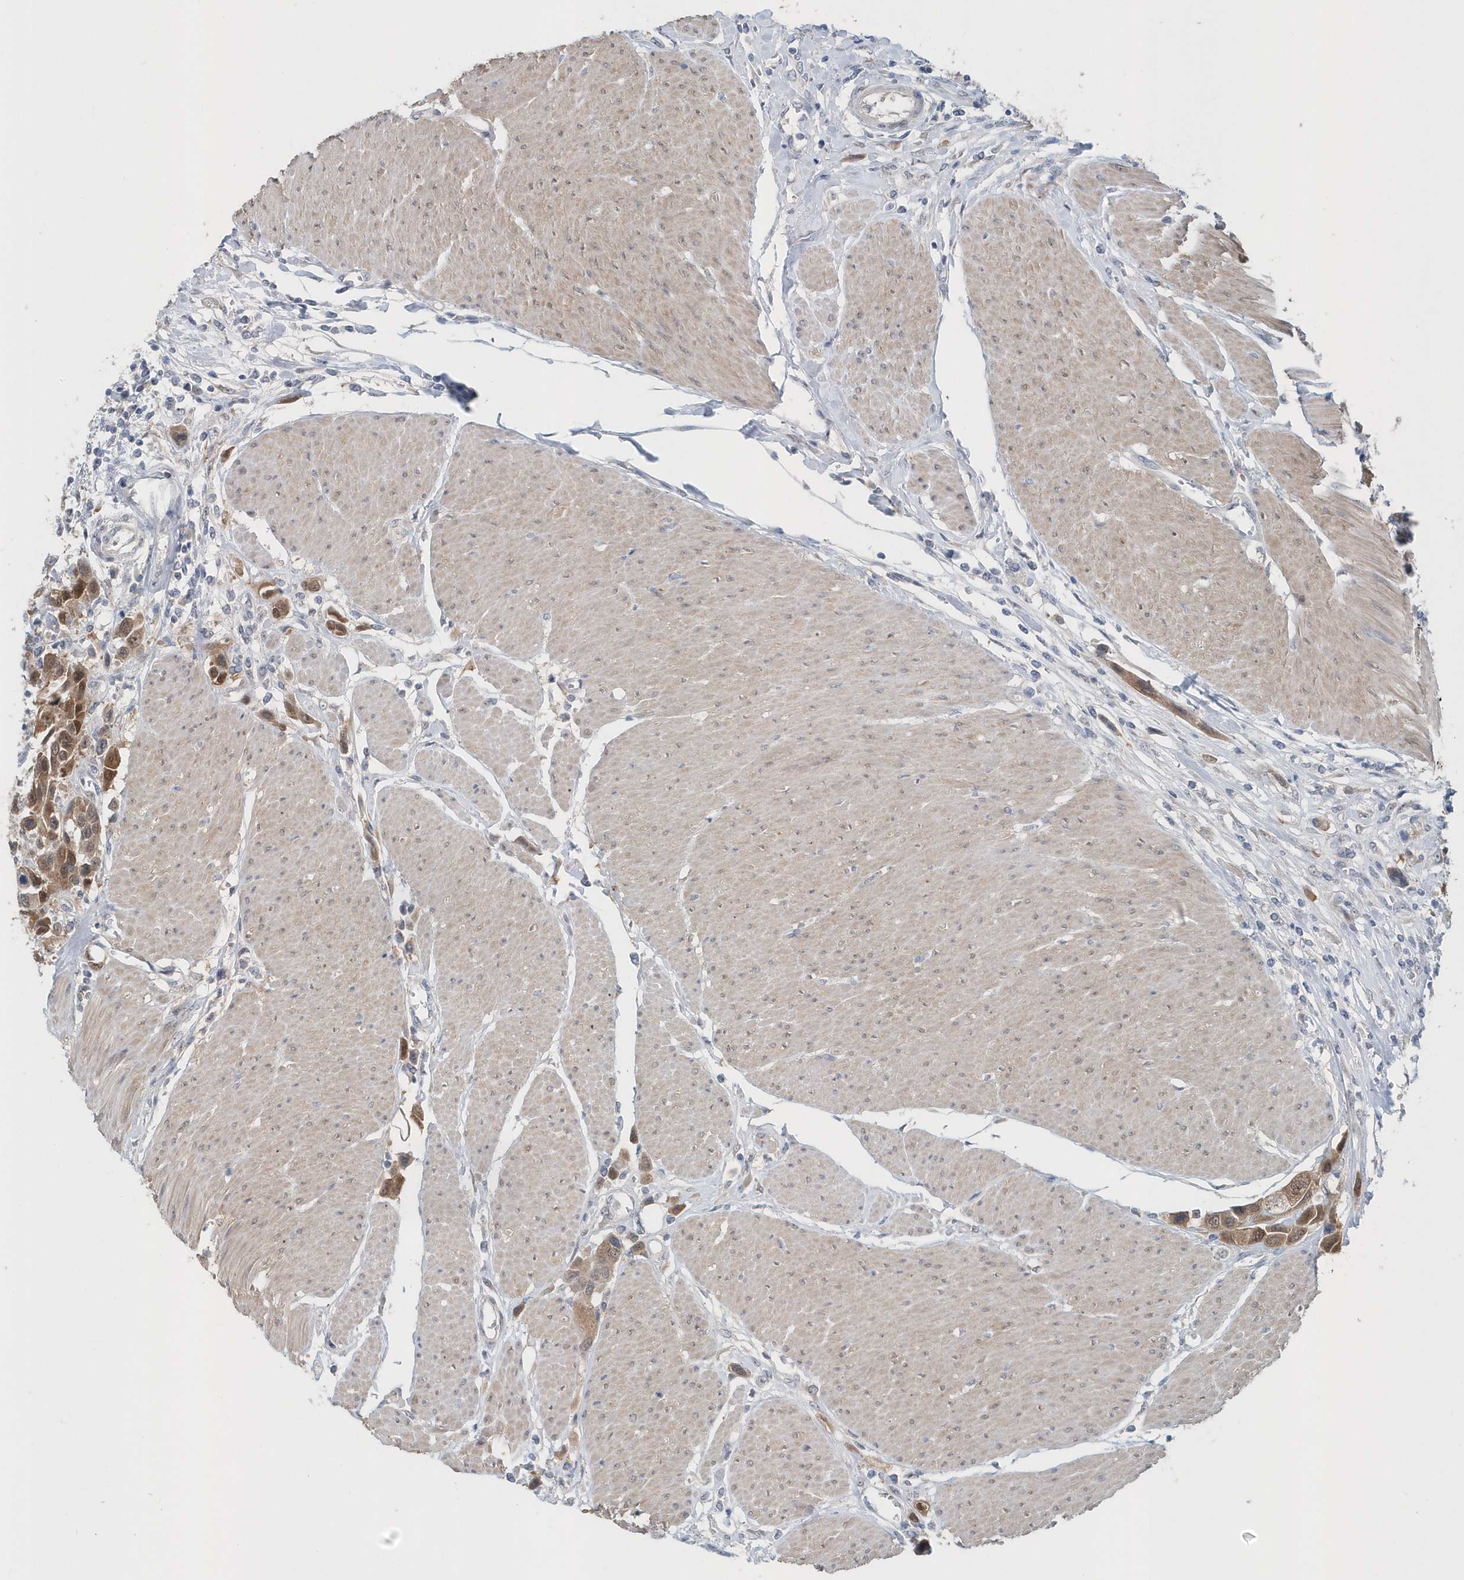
{"staining": {"intensity": "strong", "quantity": ">75%", "location": "cytoplasmic/membranous"}, "tissue": "urothelial cancer", "cell_type": "Tumor cells", "image_type": "cancer", "snomed": [{"axis": "morphology", "description": "Urothelial carcinoma, High grade"}, {"axis": "topography", "description": "Urinary bladder"}], "caption": "Immunohistochemistry (IHC) of urothelial cancer shows high levels of strong cytoplasmic/membranous positivity in about >75% of tumor cells.", "gene": "PFN2", "patient": {"sex": "male", "age": 50}}